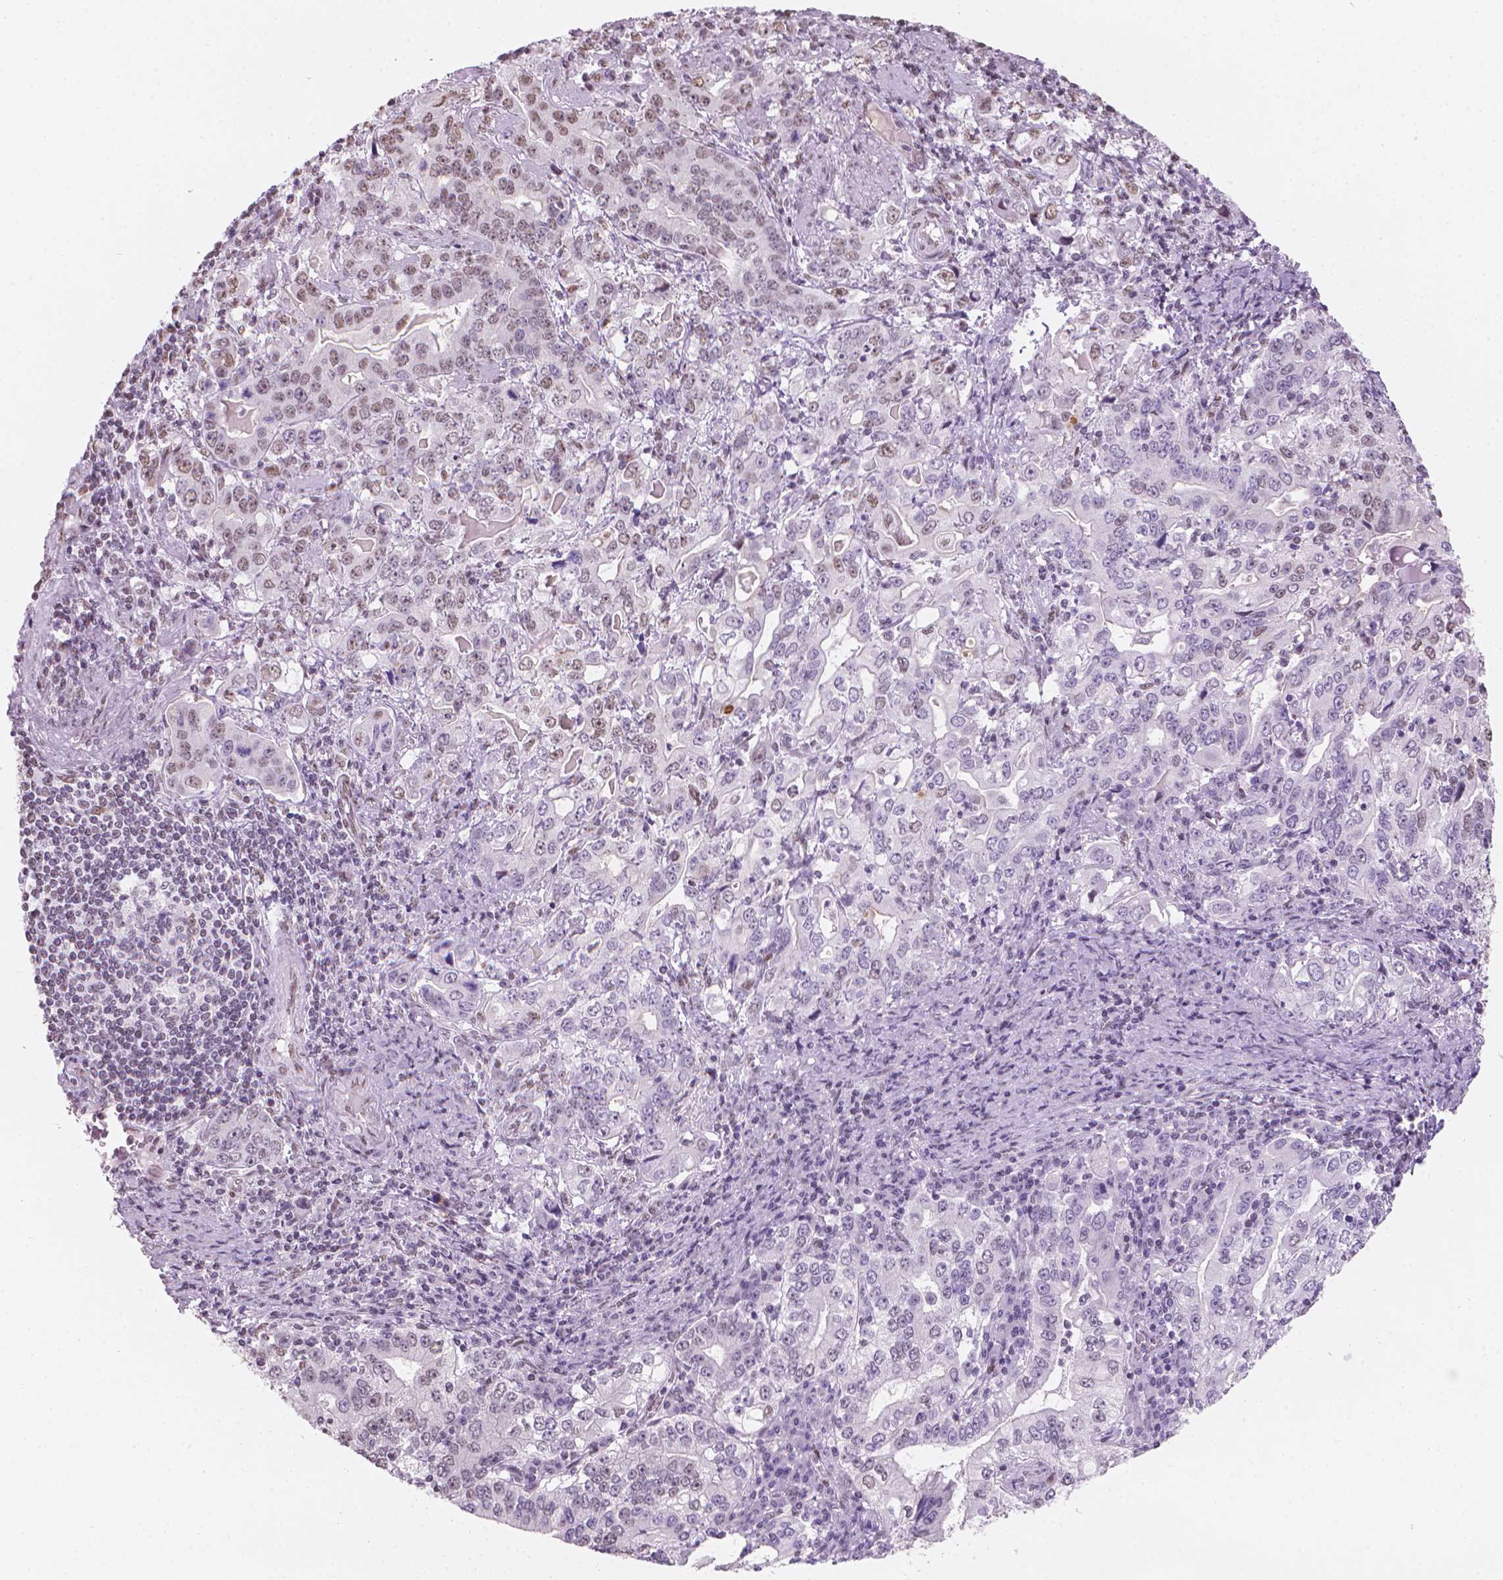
{"staining": {"intensity": "weak", "quantity": "<25%", "location": "nuclear"}, "tissue": "stomach cancer", "cell_type": "Tumor cells", "image_type": "cancer", "snomed": [{"axis": "morphology", "description": "Adenocarcinoma, NOS"}, {"axis": "topography", "description": "Stomach, lower"}], "caption": "Immunohistochemistry (IHC) of stomach cancer reveals no positivity in tumor cells. (DAB (3,3'-diaminobenzidine) immunohistochemistry (IHC) visualized using brightfield microscopy, high magnification).", "gene": "PIAS2", "patient": {"sex": "female", "age": 72}}